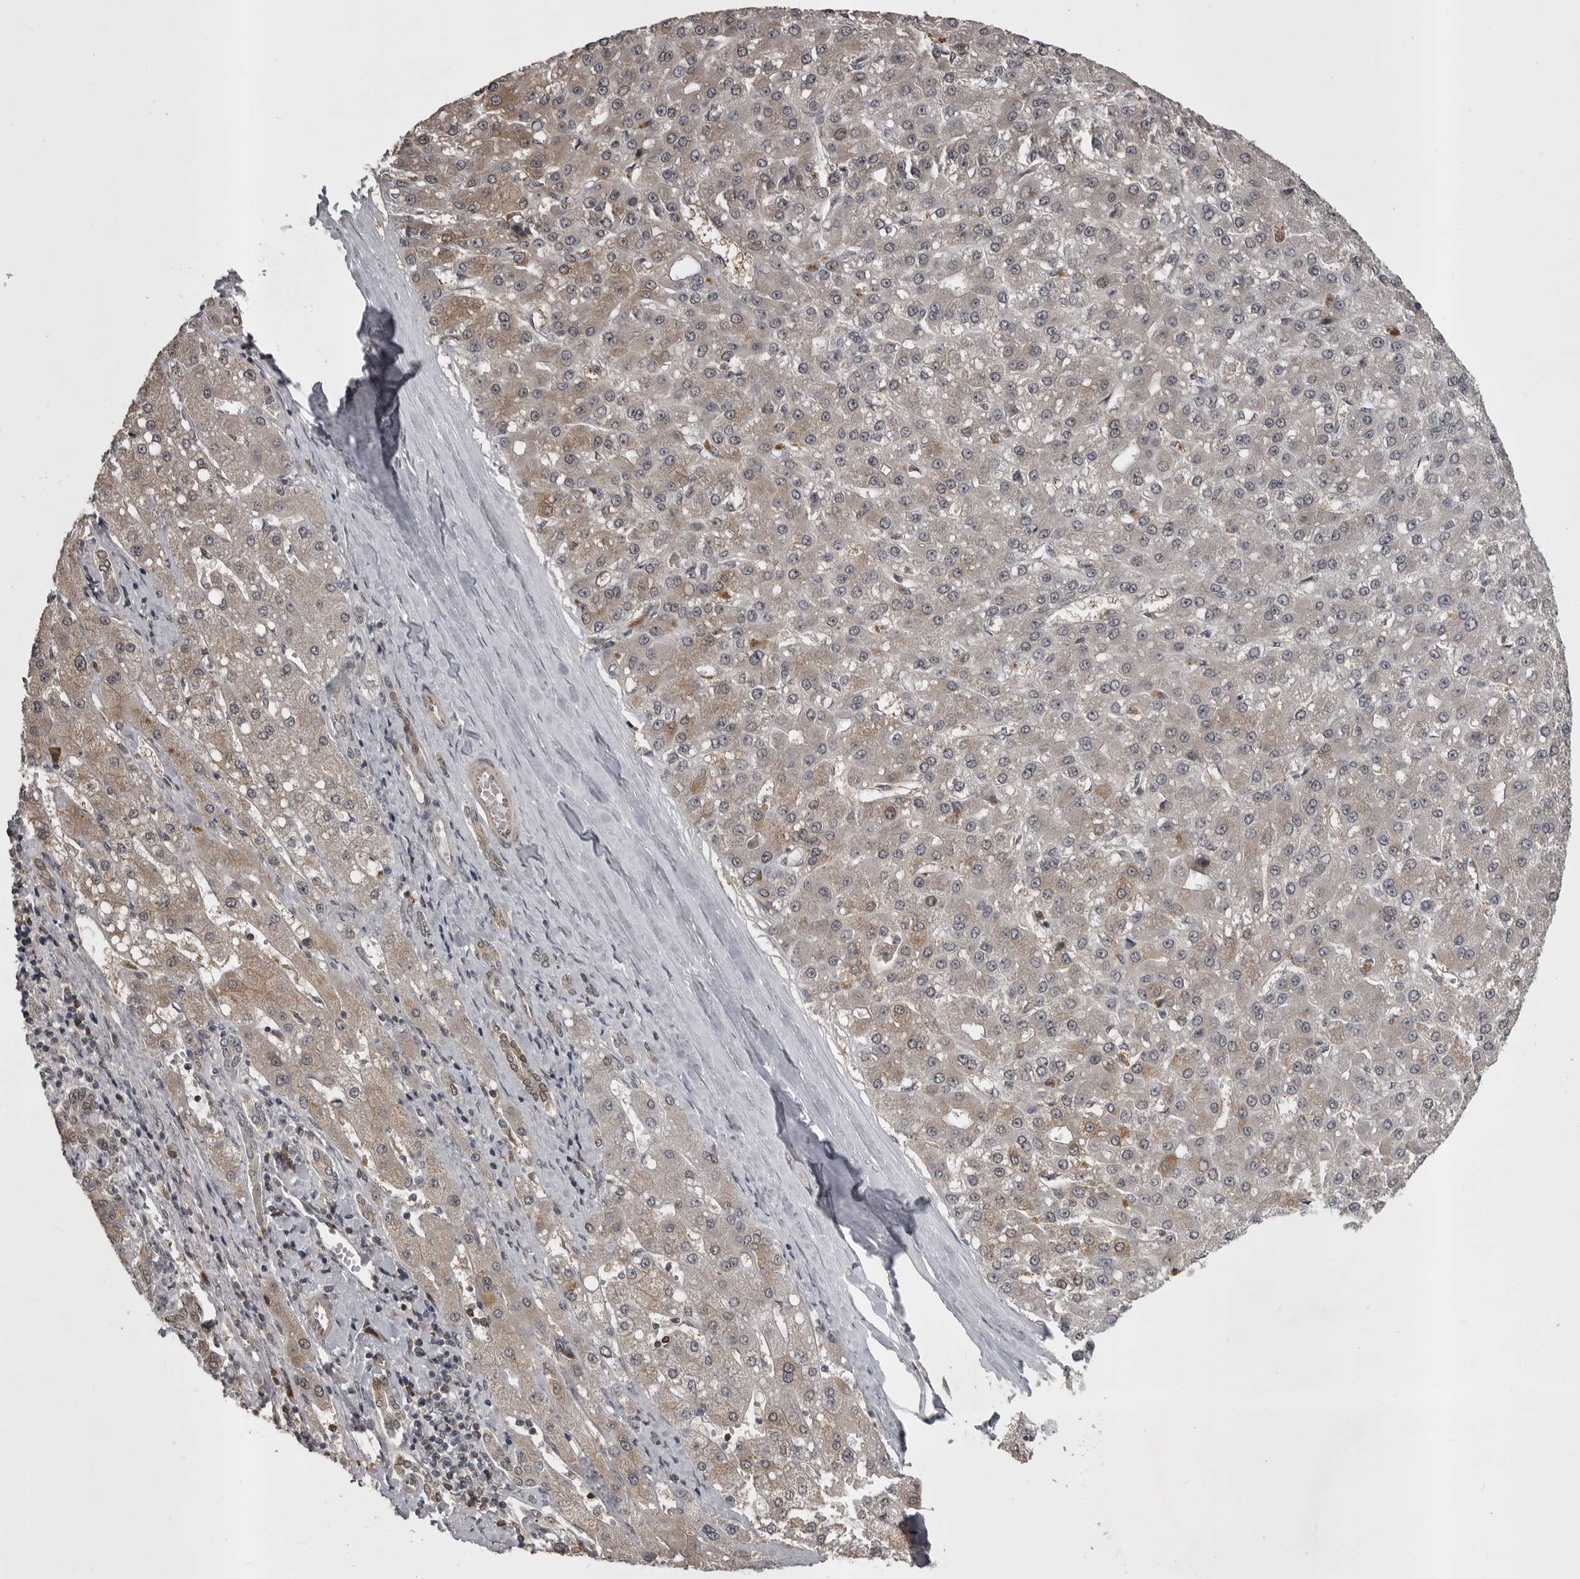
{"staining": {"intensity": "weak", "quantity": "25%-75%", "location": "cytoplasmic/membranous"}, "tissue": "liver cancer", "cell_type": "Tumor cells", "image_type": "cancer", "snomed": [{"axis": "morphology", "description": "Carcinoma, Hepatocellular, NOS"}, {"axis": "topography", "description": "Liver"}], "caption": "The micrograph shows a brown stain indicating the presence of a protein in the cytoplasmic/membranous of tumor cells in liver cancer (hepatocellular carcinoma).", "gene": "SNX16", "patient": {"sex": "male", "age": 67}}